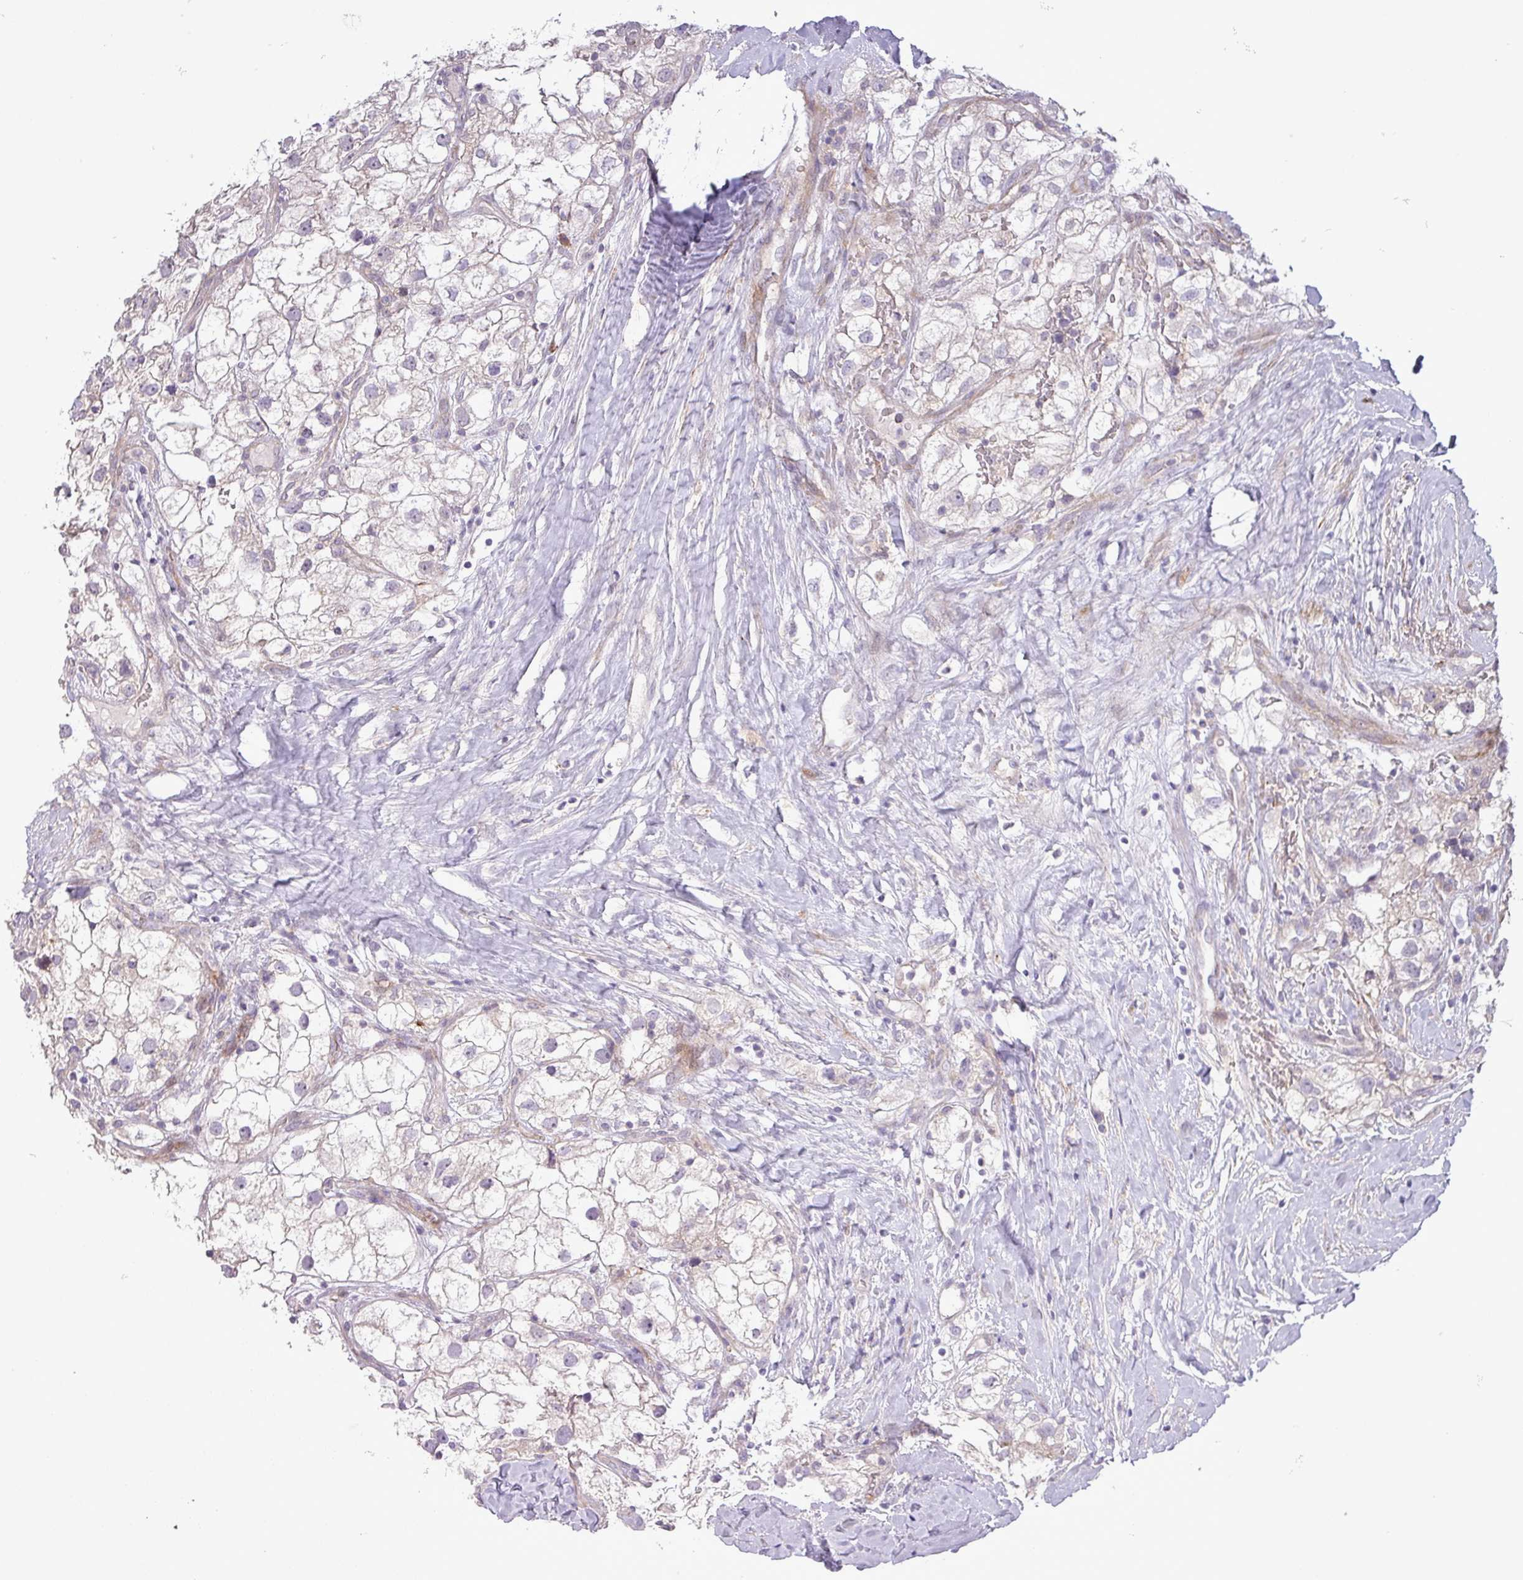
{"staining": {"intensity": "negative", "quantity": "none", "location": "none"}, "tissue": "renal cancer", "cell_type": "Tumor cells", "image_type": "cancer", "snomed": [{"axis": "morphology", "description": "Adenocarcinoma, NOS"}, {"axis": "topography", "description": "Kidney"}], "caption": "The histopathology image reveals no staining of tumor cells in renal adenocarcinoma.", "gene": "TPRA1", "patient": {"sex": "male", "age": 59}}